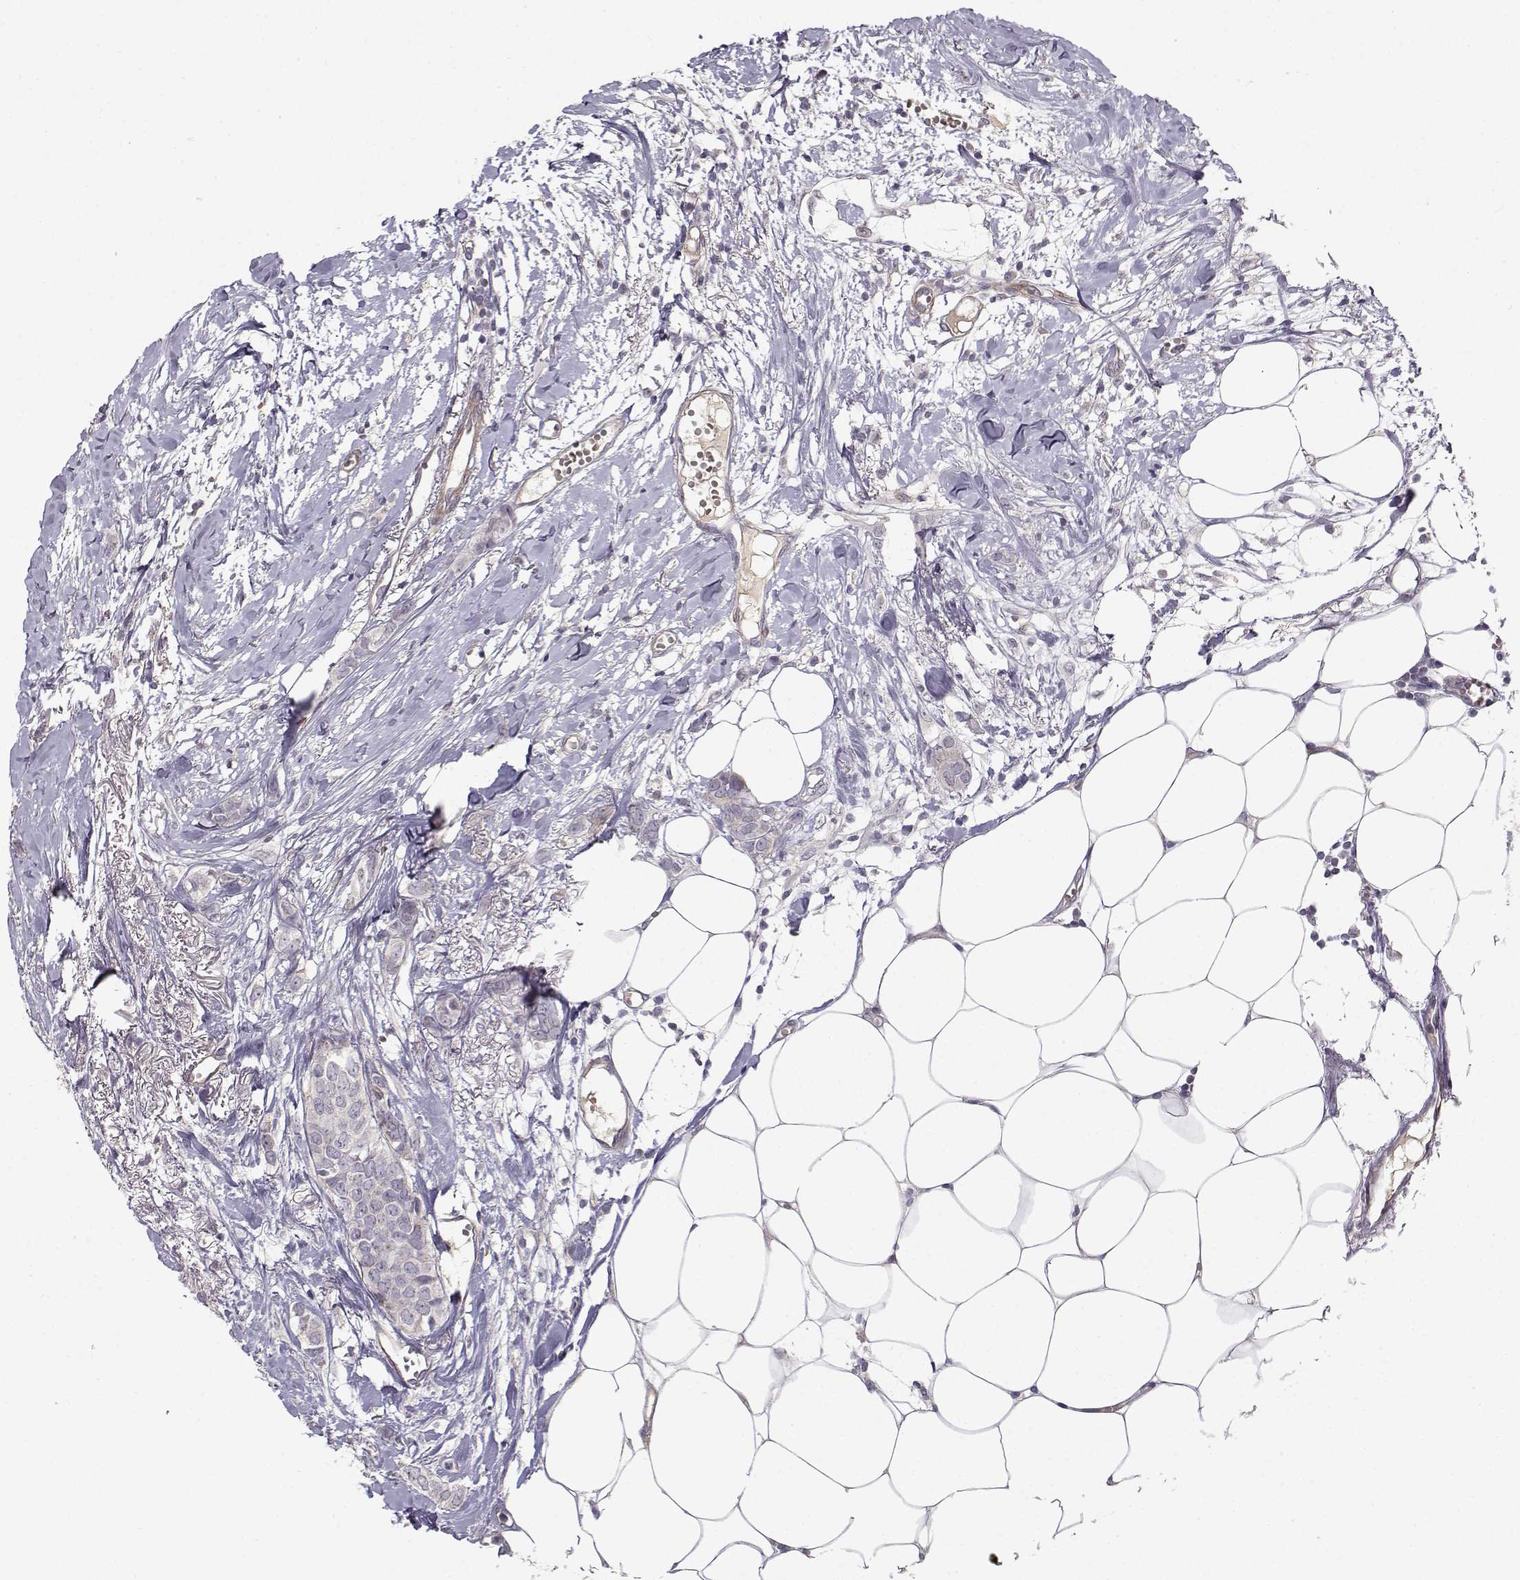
{"staining": {"intensity": "negative", "quantity": "none", "location": "none"}, "tissue": "breast cancer", "cell_type": "Tumor cells", "image_type": "cancer", "snomed": [{"axis": "morphology", "description": "Duct carcinoma"}, {"axis": "topography", "description": "Breast"}], "caption": "The image displays no staining of tumor cells in intraductal carcinoma (breast).", "gene": "RGS9BP", "patient": {"sex": "female", "age": 85}}